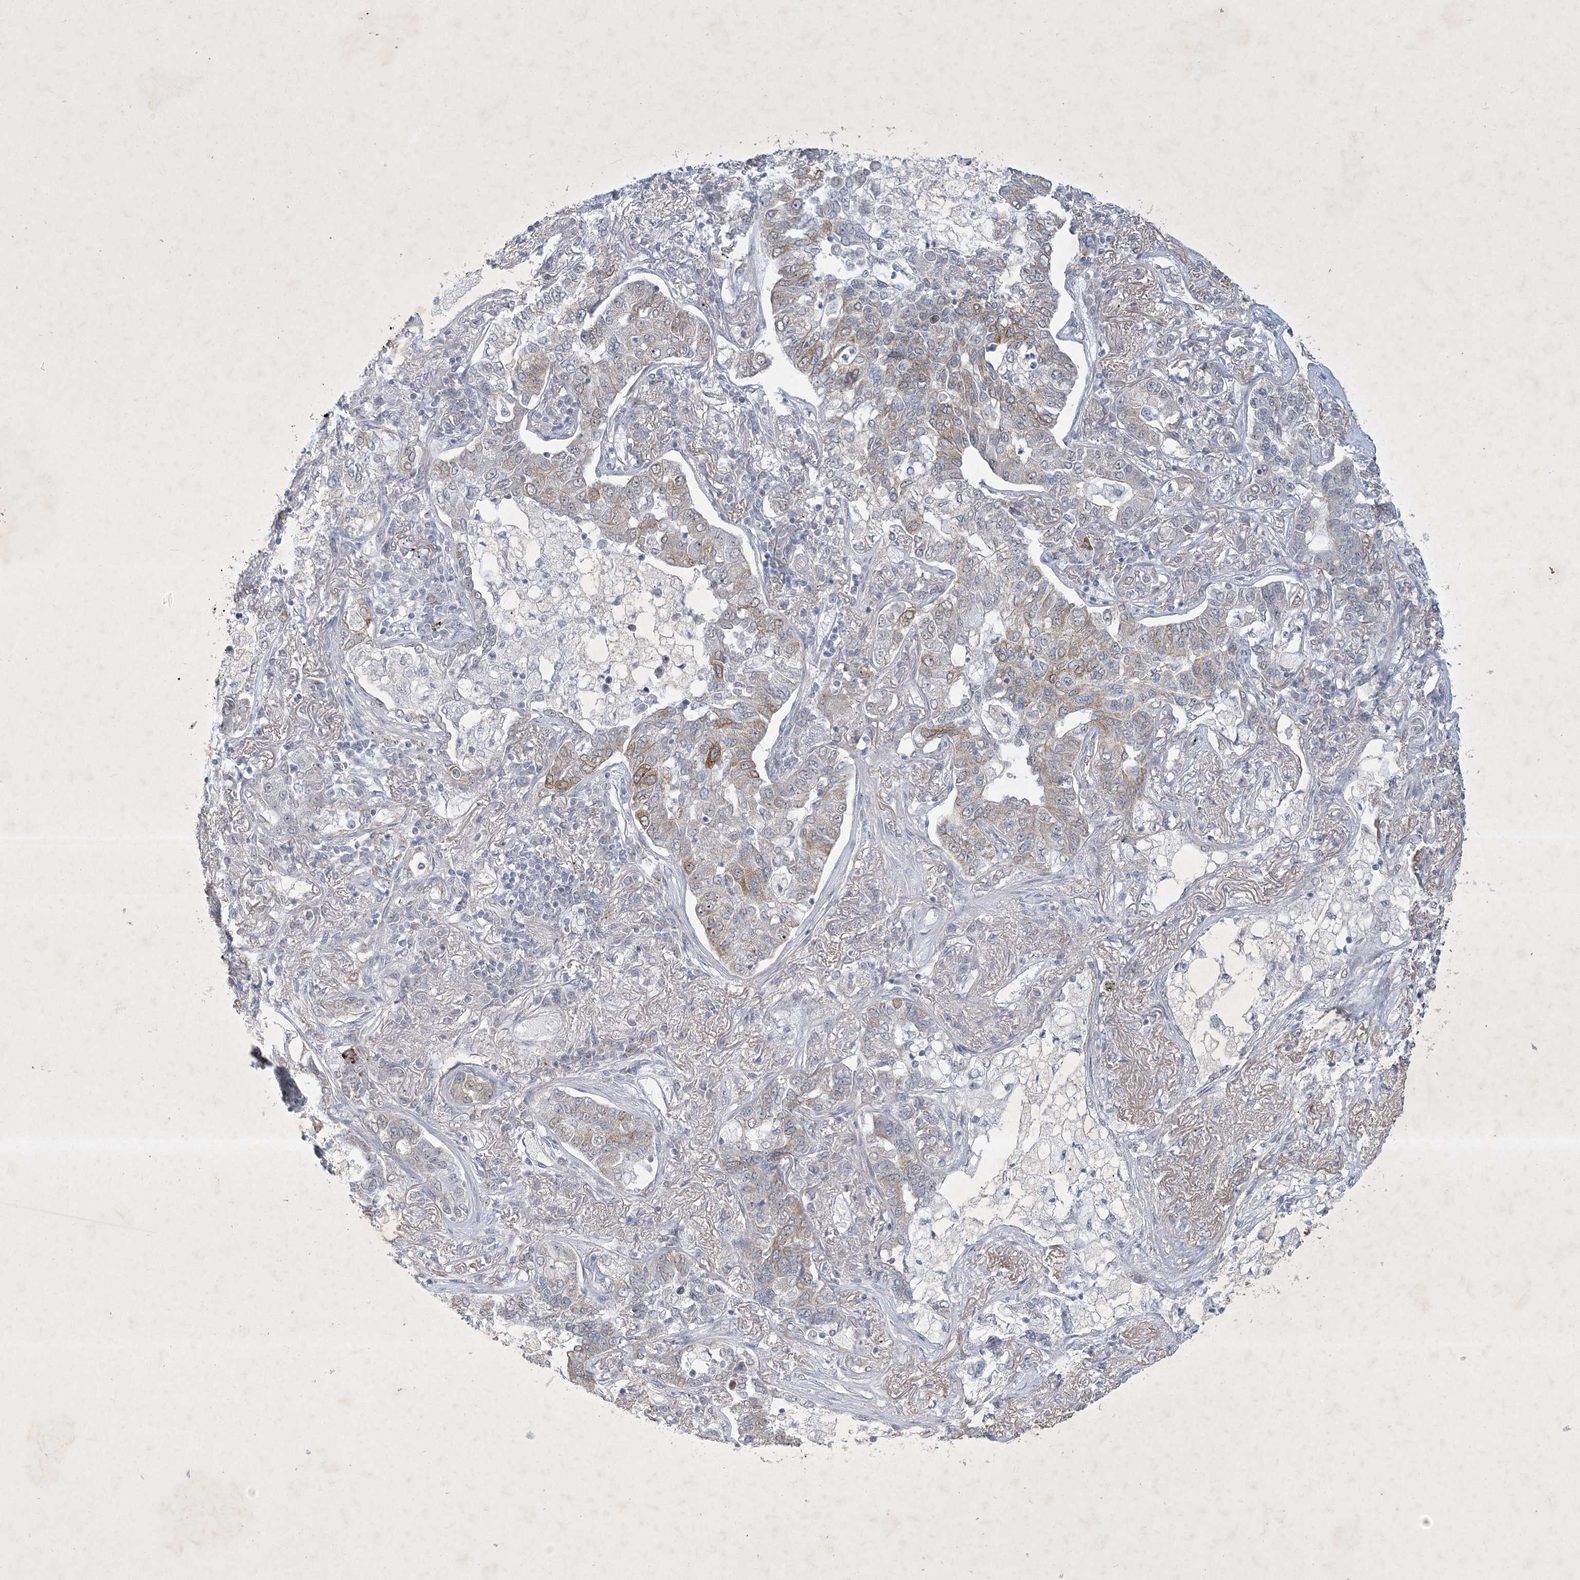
{"staining": {"intensity": "weak", "quantity": "<25%", "location": "cytoplasmic/membranous"}, "tissue": "lung cancer", "cell_type": "Tumor cells", "image_type": "cancer", "snomed": [{"axis": "morphology", "description": "Adenocarcinoma, NOS"}, {"axis": "topography", "description": "Lung"}], "caption": "A photomicrograph of lung cancer stained for a protein exhibits no brown staining in tumor cells.", "gene": "ZBTB9", "patient": {"sex": "male", "age": 49}}